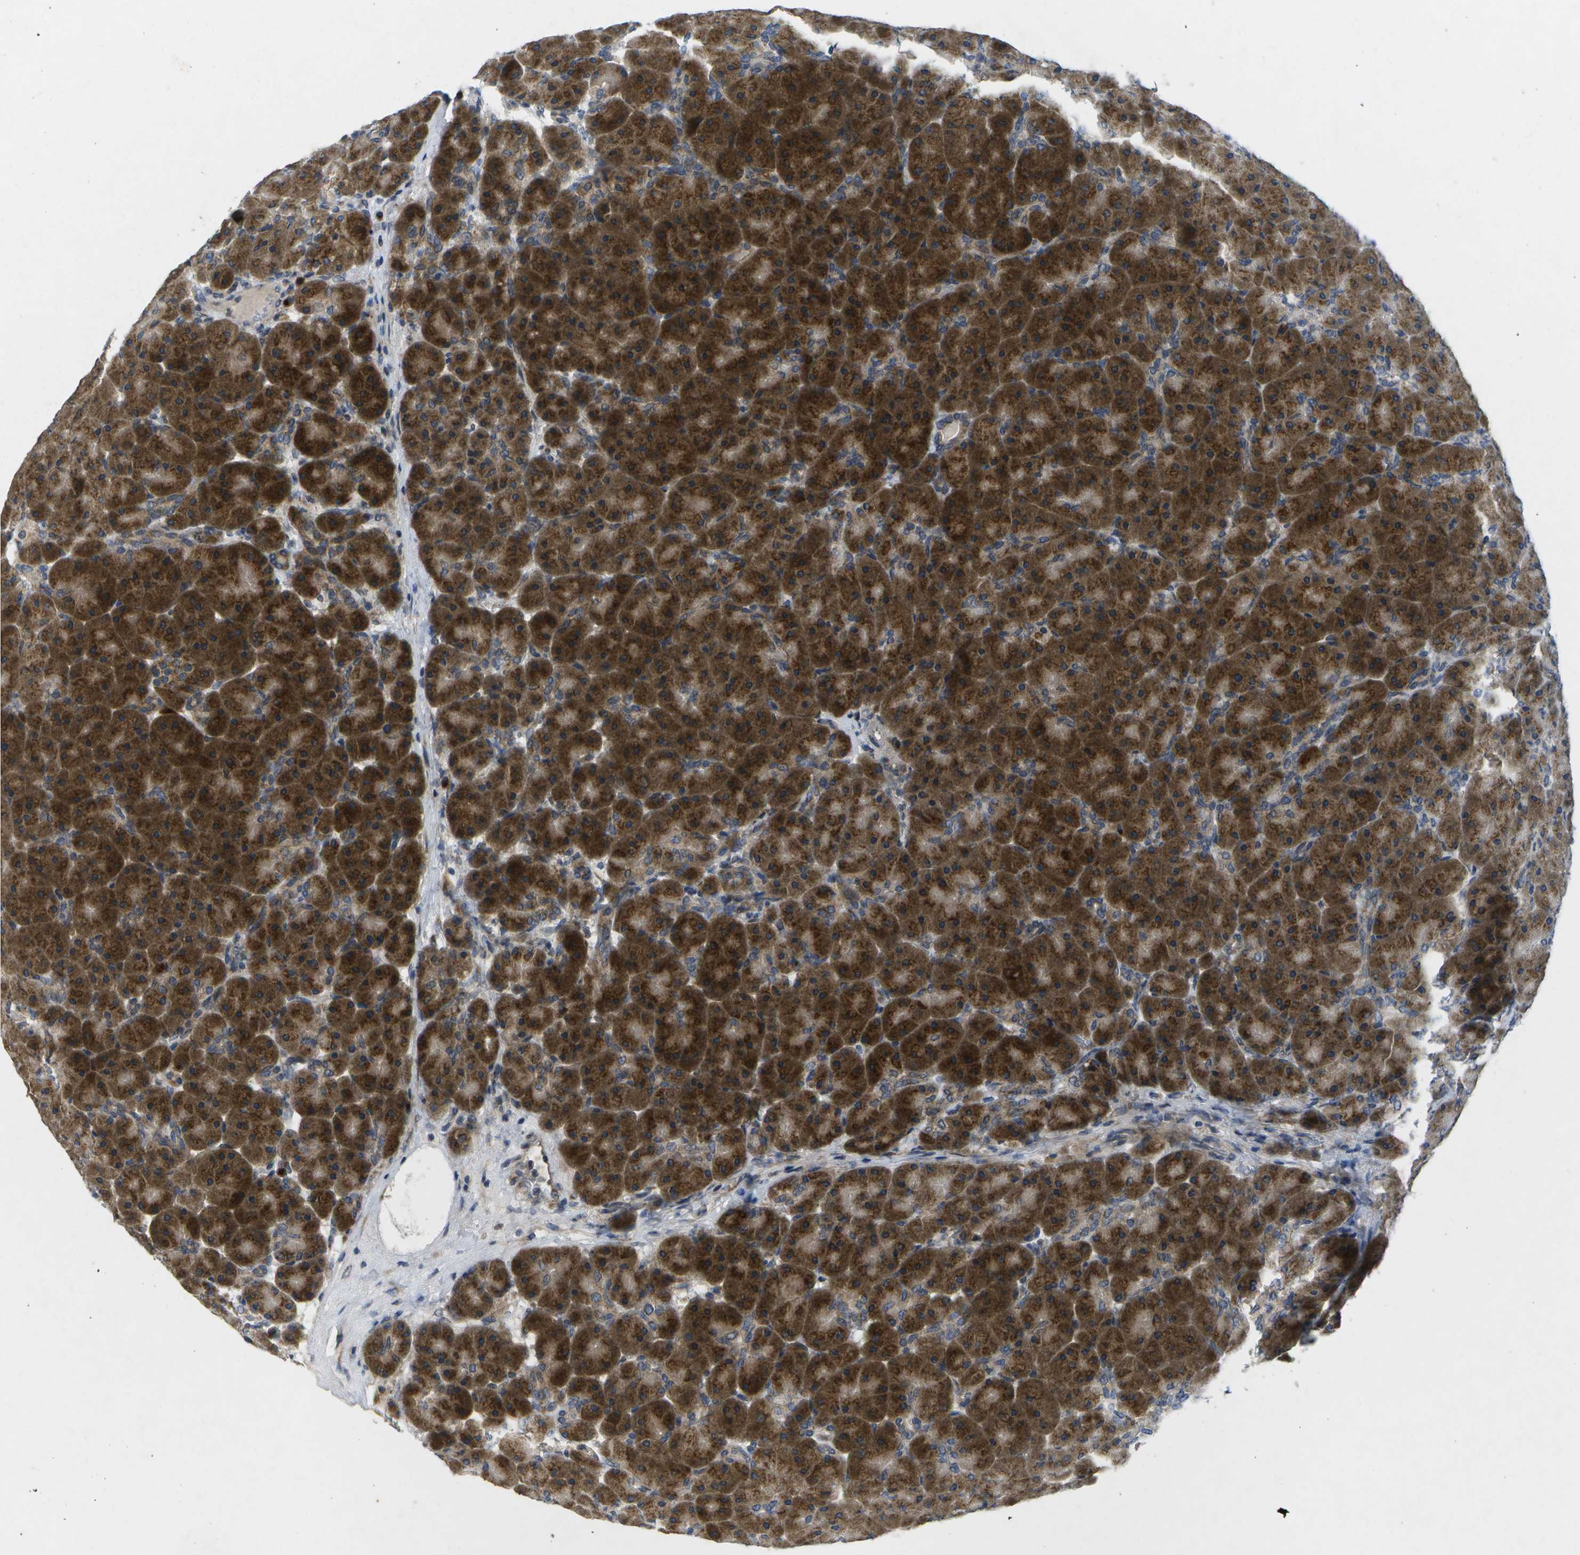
{"staining": {"intensity": "strong", "quantity": ">75%", "location": "cytoplasmic/membranous"}, "tissue": "pancreas", "cell_type": "Exocrine glandular cells", "image_type": "normal", "snomed": [{"axis": "morphology", "description": "Normal tissue, NOS"}, {"axis": "topography", "description": "Pancreas"}], "caption": "Immunohistochemical staining of unremarkable pancreas exhibits >75% levels of strong cytoplasmic/membranous protein expression in about >75% of exocrine glandular cells. Immunohistochemistry stains the protein of interest in brown and the nuclei are stained blue.", "gene": "KDELR1", "patient": {"sex": "male", "age": 66}}